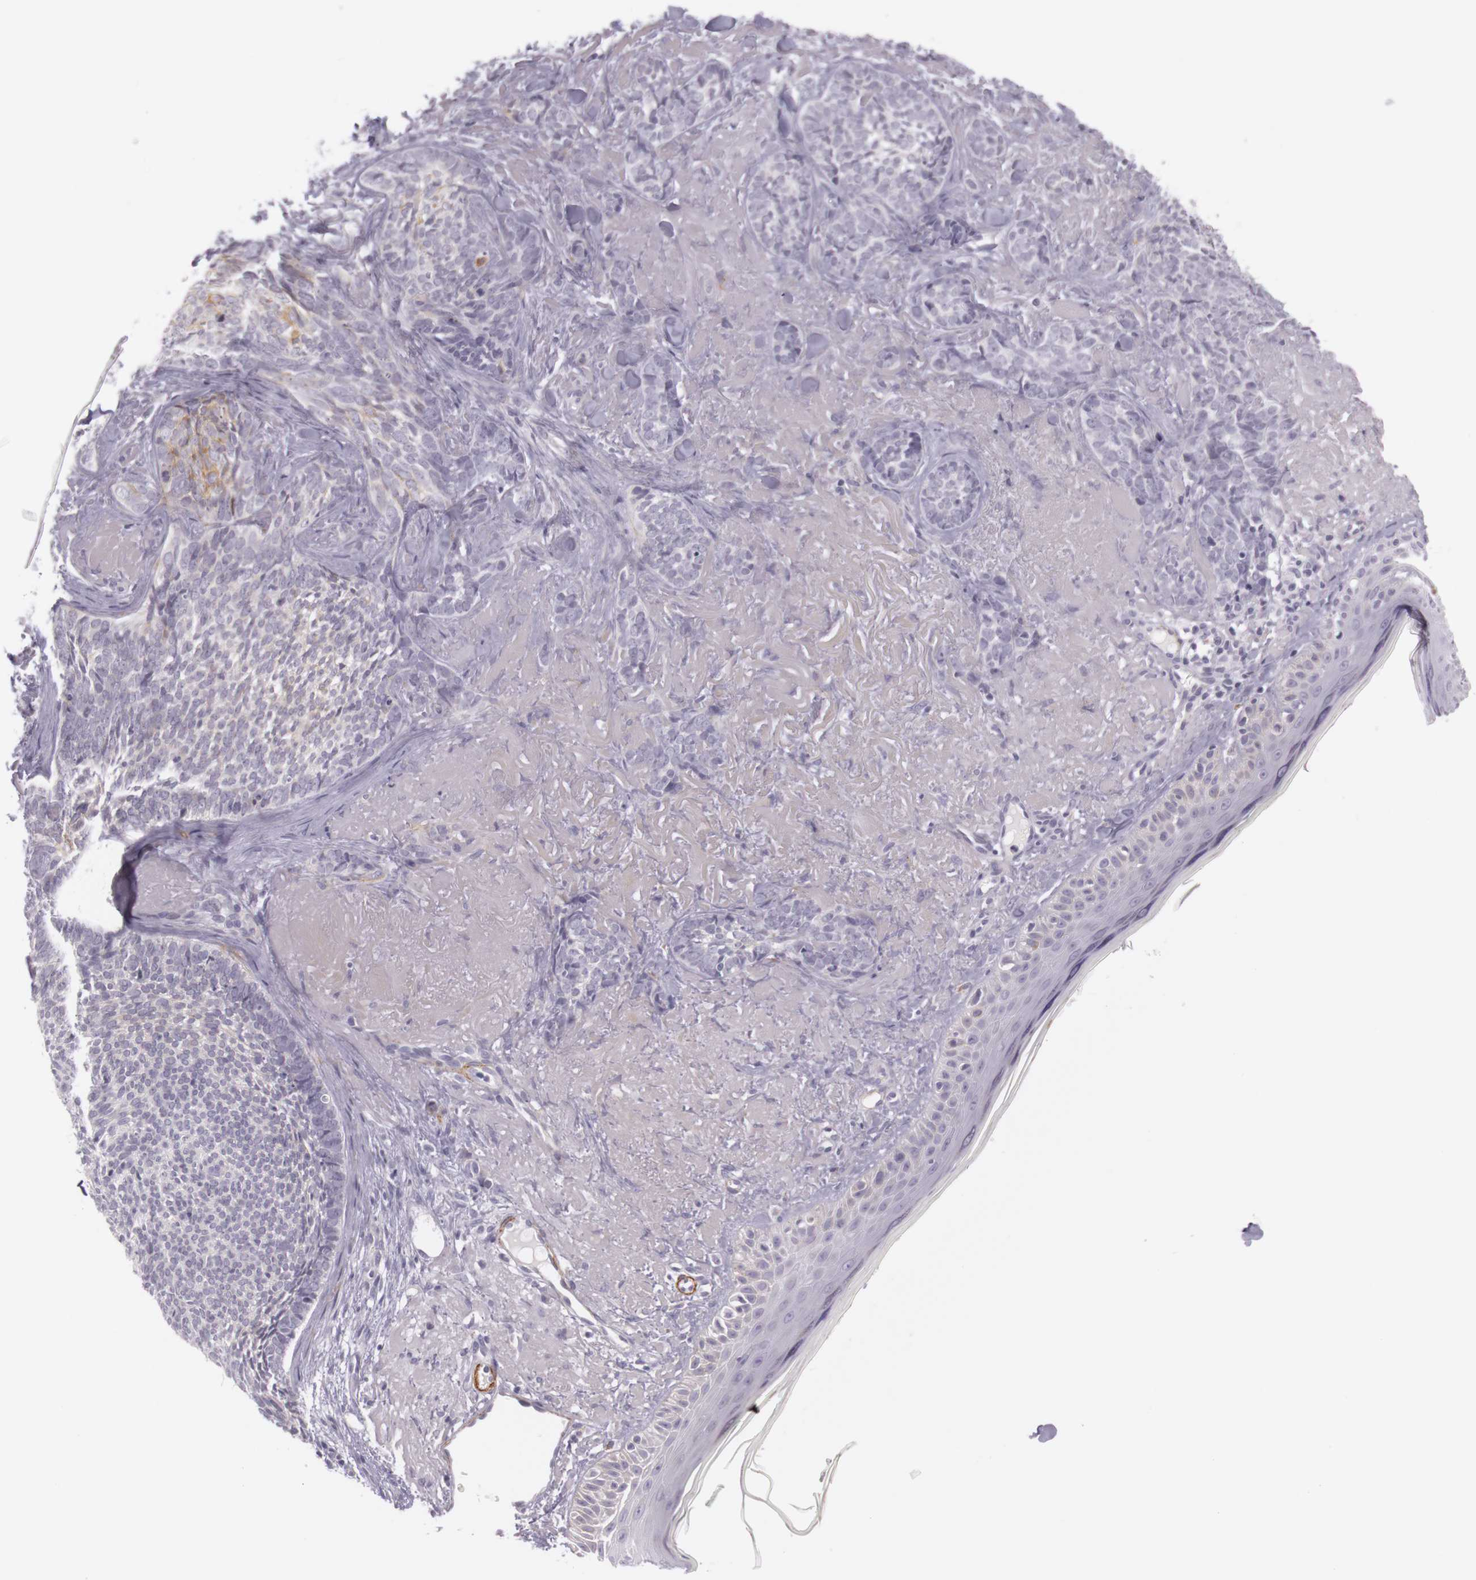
{"staining": {"intensity": "negative", "quantity": "none", "location": "none"}, "tissue": "skin cancer", "cell_type": "Tumor cells", "image_type": "cancer", "snomed": [{"axis": "morphology", "description": "Basal cell carcinoma"}, {"axis": "topography", "description": "Skin"}], "caption": "Immunohistochemical staining of human skin cancer (basal cell carcinoma) reveals no significant staining in tumor cells.", "gene": "CNTN2", "patient": {"sex": "female", "age": 81}}